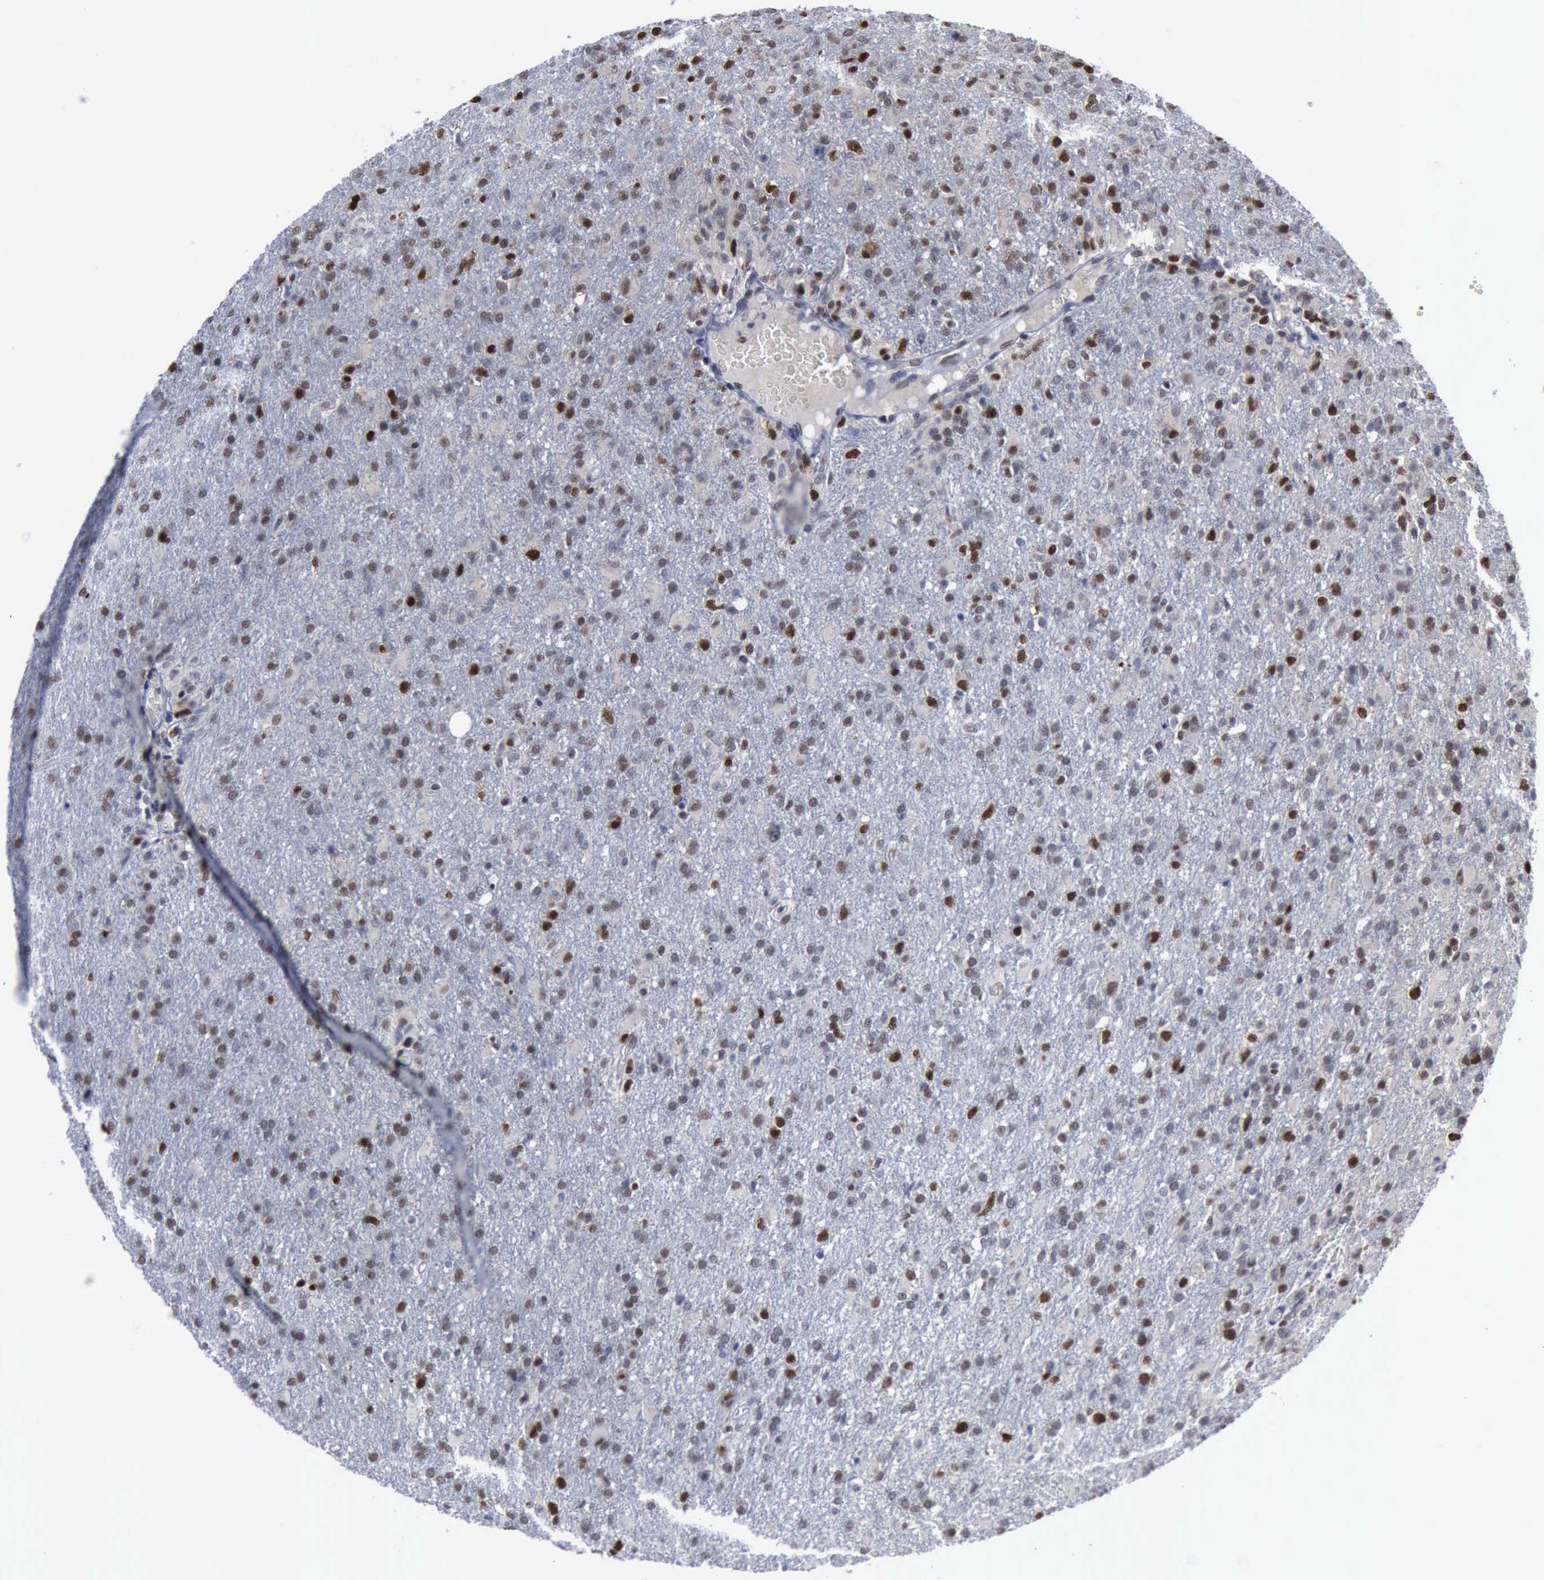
{"staining": {"intensity": "moderate", "quantity": "25%-75%", "location": "nuclear"}, "tissue": "glioma", "cell_type": "Tumor cells", "image_type": "cancer", "snomed": [{"axis": "morphology", "description": "Glioma, malignant, High grade"}, {"axis": "topography", "description": "Brain"}], "caption": "Tumor cells display medium levels of moderate nuclear expression in about 25%-75% of cells in malignant glioma (high-grade). Immunohistochemistry (ihc) stains the protein in brown and the nuclei are stained blue.", "gene": "PCNA", "patient": {"sex": "male", "age": 68}}